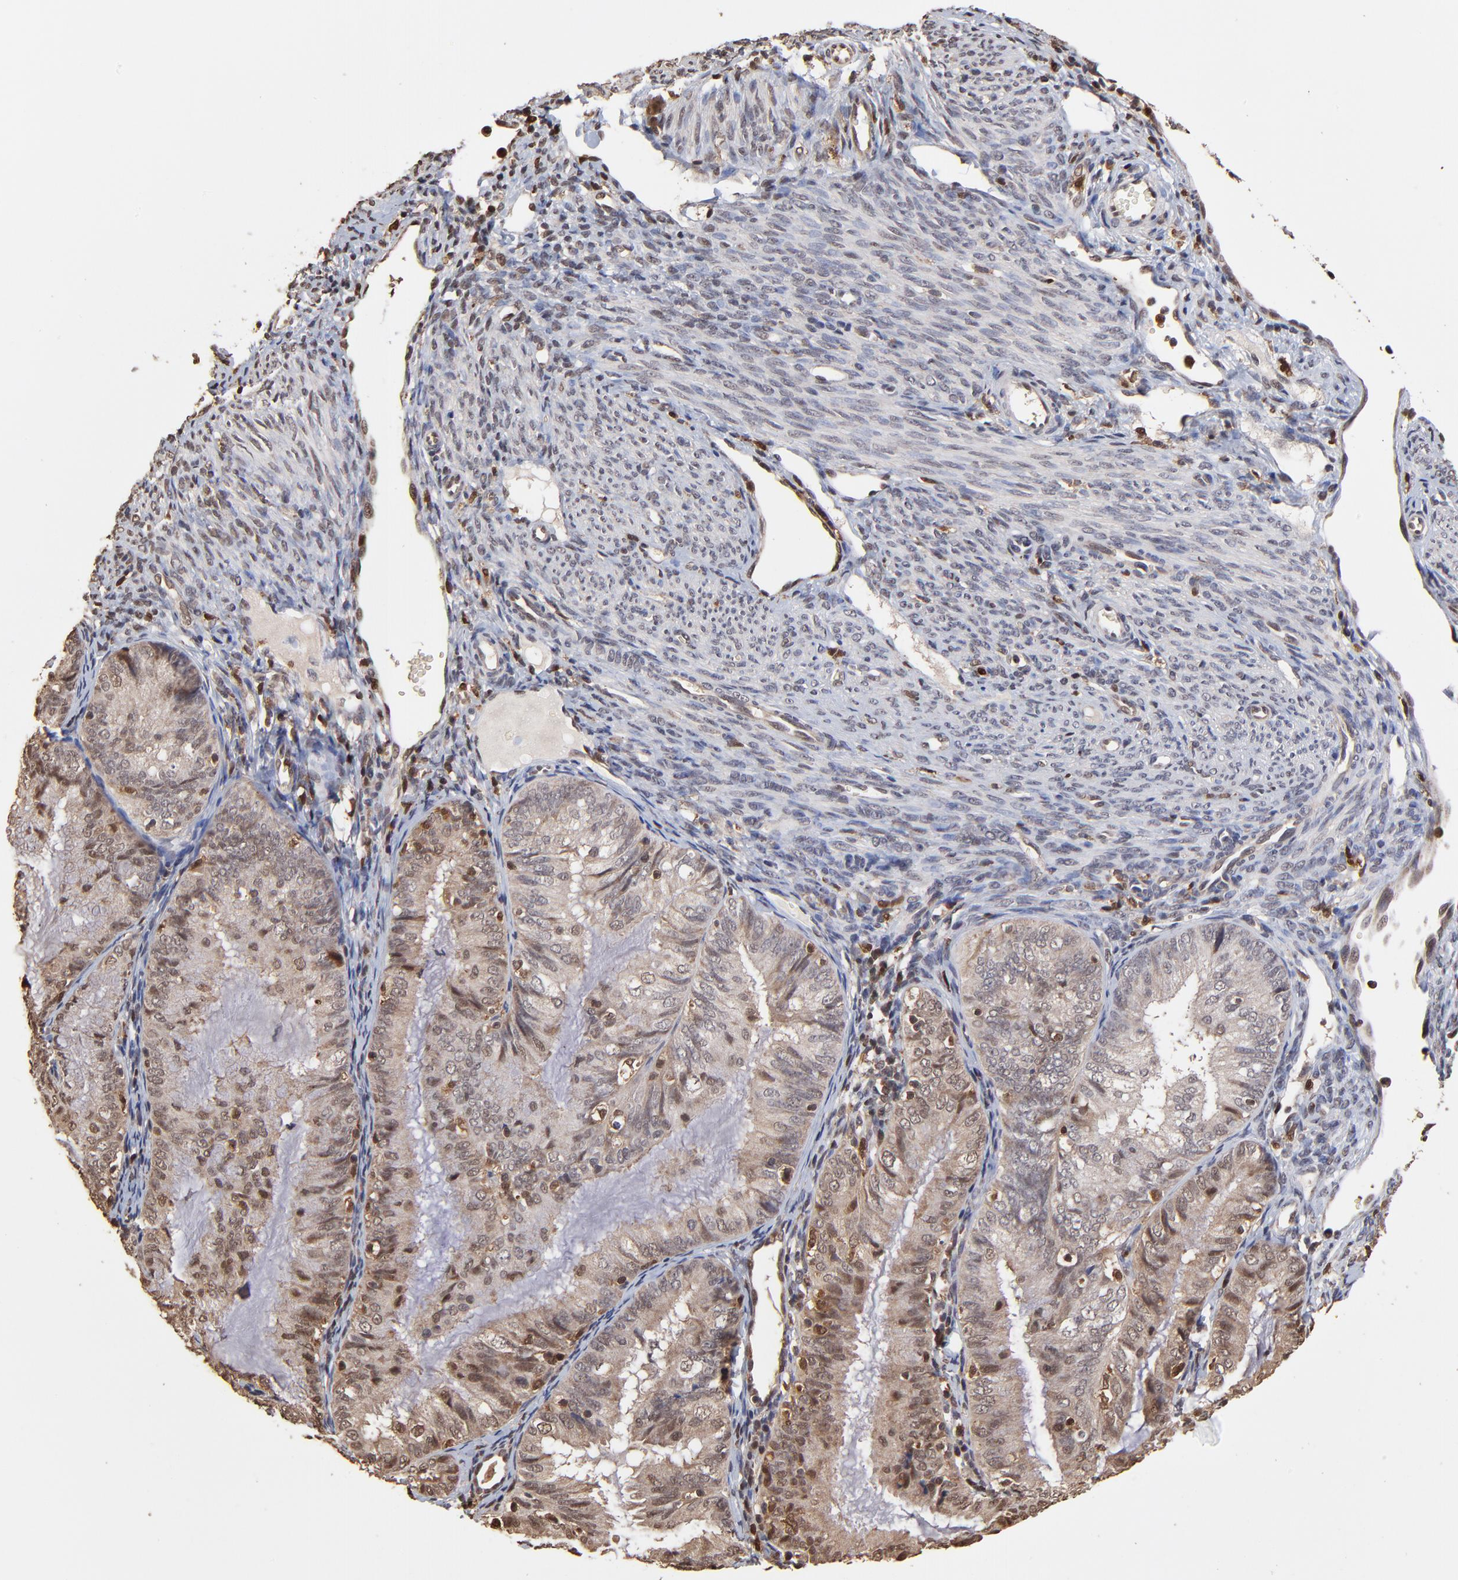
{"staining": {"intensity": "weak", "quantity": "25%-75%", "location": "cytoplasmic/membranous,nuclear"}, "tissue": "endometrial cancer", "cell_type": "Tumor cells", "image_type": "cancer", "snomed": [{"axis": "morphology", "description": "Adenocarcinoma, NOS"}, {"axis": "topography", "description": "Endometrium"}], "caption": "This image demonstrates immunohistochemistry staining of endometrial adenocarcinoma, with low weak cytoplasmic/membranous and nuclear positivity in about 25%-75% of tumor cells.", "gene": "CASP1", "patient": {"sex": "female", "age": 66}}